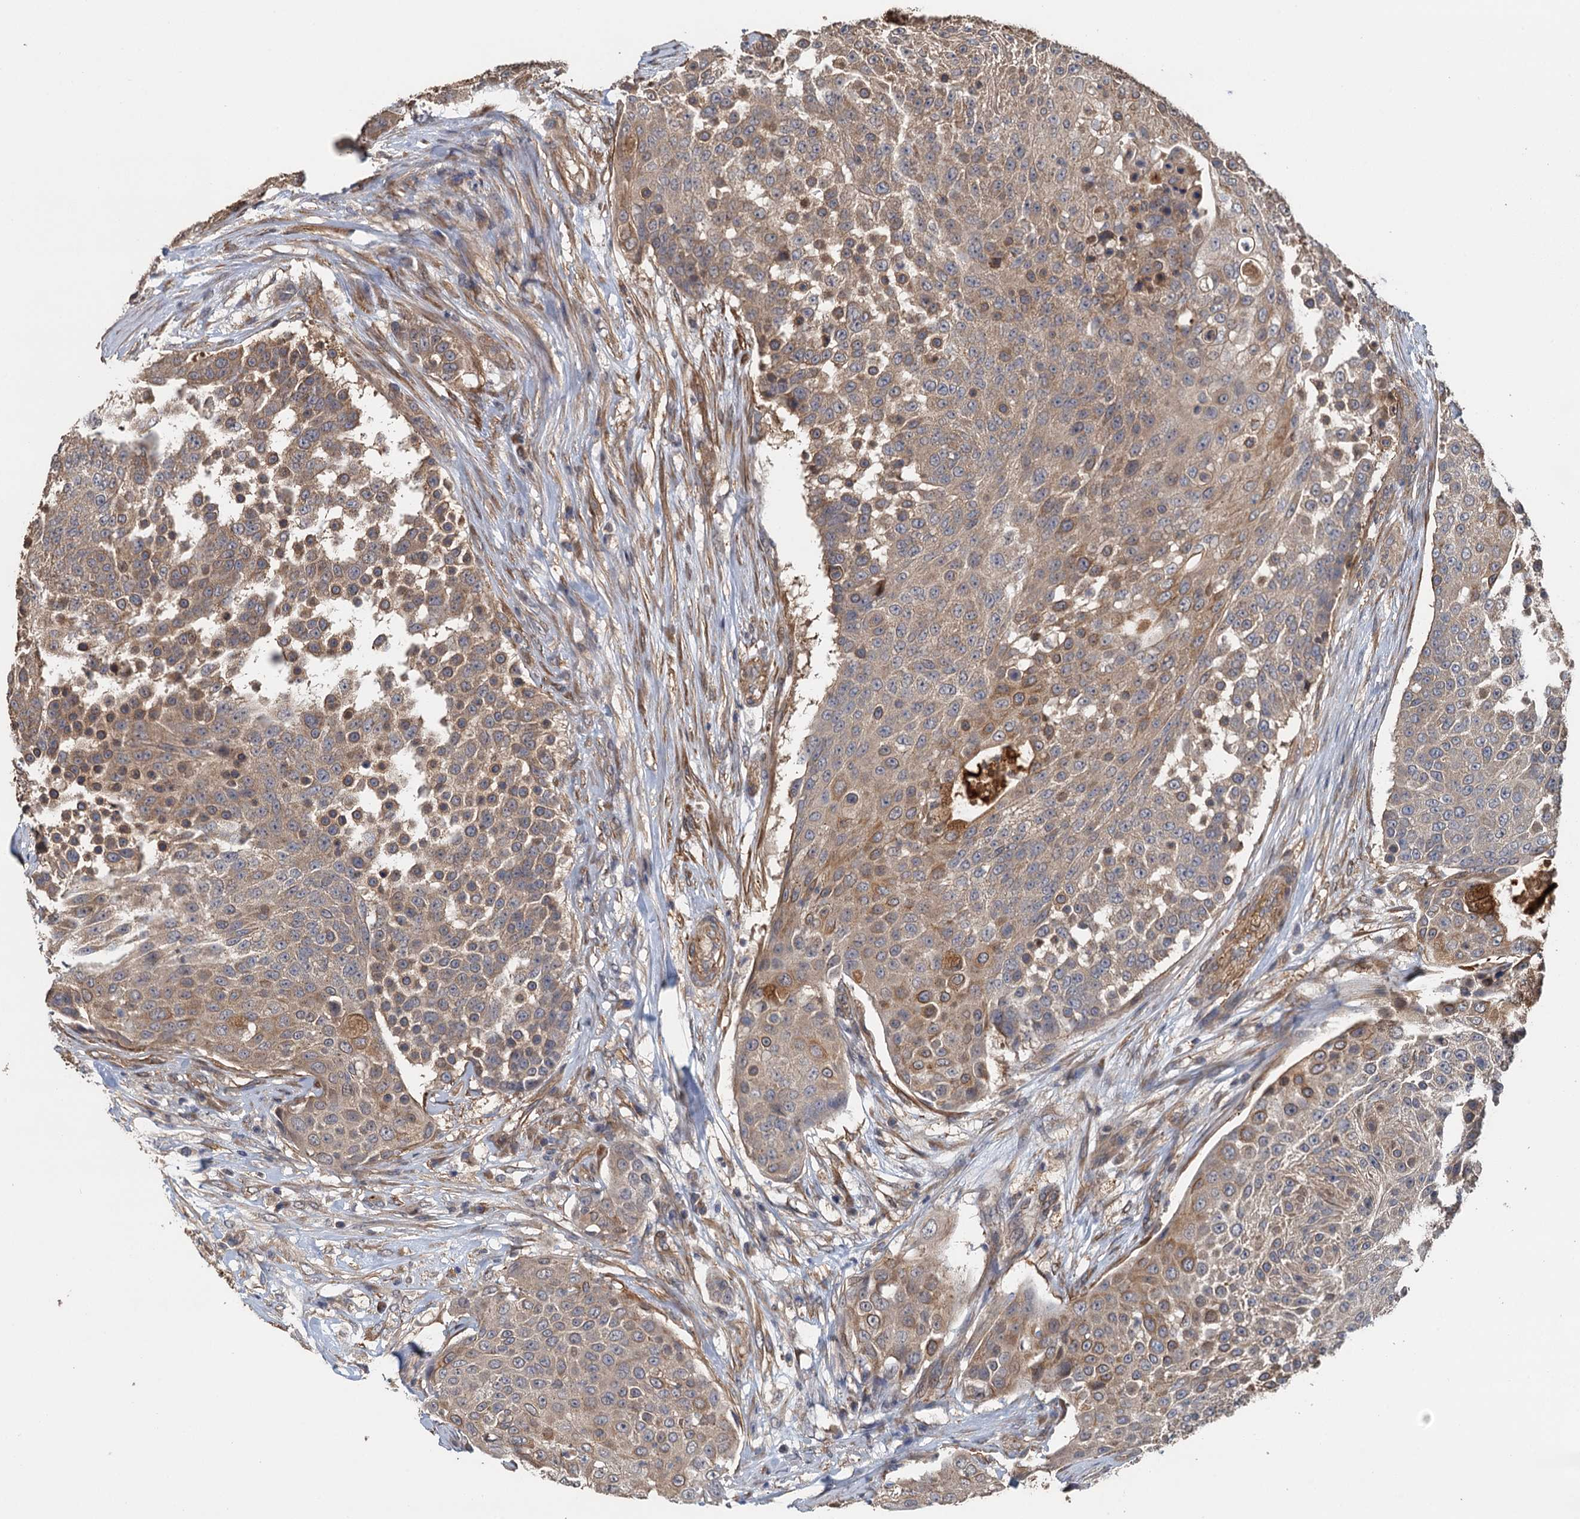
{"staining": {"intensity": "moderate", "quantity": ">75%", "location": "cytoplasmic/membranous"}, "tissue": "urothelial cancer", "cell_type": "Tumor cells", "image_type": "cancer", "snomed": [{"axis": "morphology", "description": "Urothelial carcinoma, High grade"}, {"axis": "topography", "description": "Urinary bladder"}], "caption": "This histopathology image demonstrates high-grade urothelial carcinoma stained with immunohistochemistry (IHC) to label a protein in brown. The cytoplasmic/membranous of tumor cells show moderate positivity for the protein. Nuclei are counter-stained blue.", "gene": "MEAK7", "patient": {"sex": "female", "age": 63}}